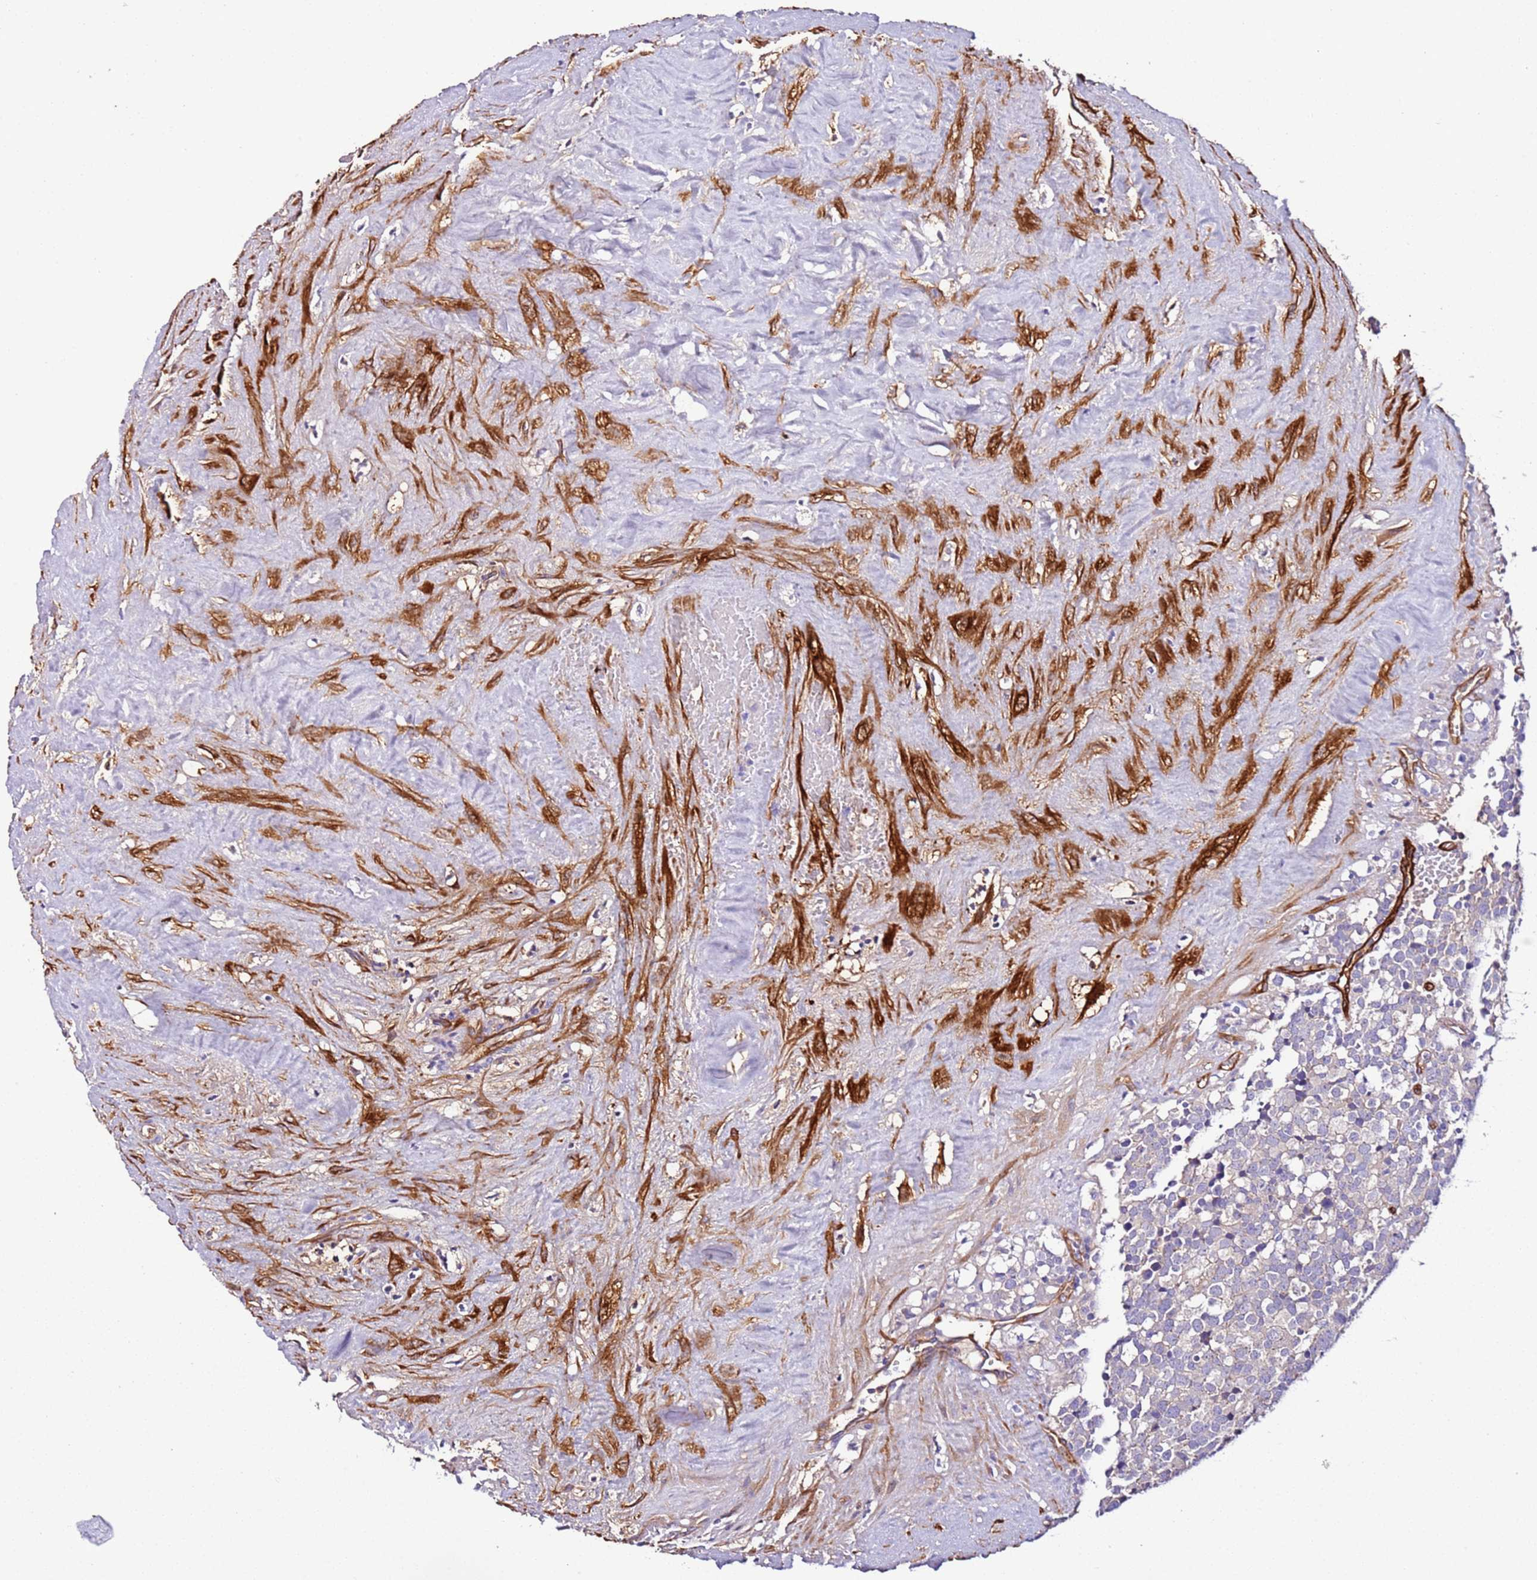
{"staining": {"intensity": "negative", "quantity": "none", "location": "none"}, "tissue": "testis cancer", "cell_type": "Tumor cells", "image_type": "cancer", "snomed": [{"axis": "morphology", "description": "Seminoma, NOS"}, {"axis": "topography", "description": "Testis"}], "caption": "A high-resolution photomicrograph shows immunohistochemistry staining of testis cancer, which shows no significant positivity in tumor cells. (DAB (3,3'-diaminobenzidine) immunohistochemistry (IHC) with hematoxylin counter stain).", "gene": "FAM174C", "patient": {"sex": "male", "age": 71}}